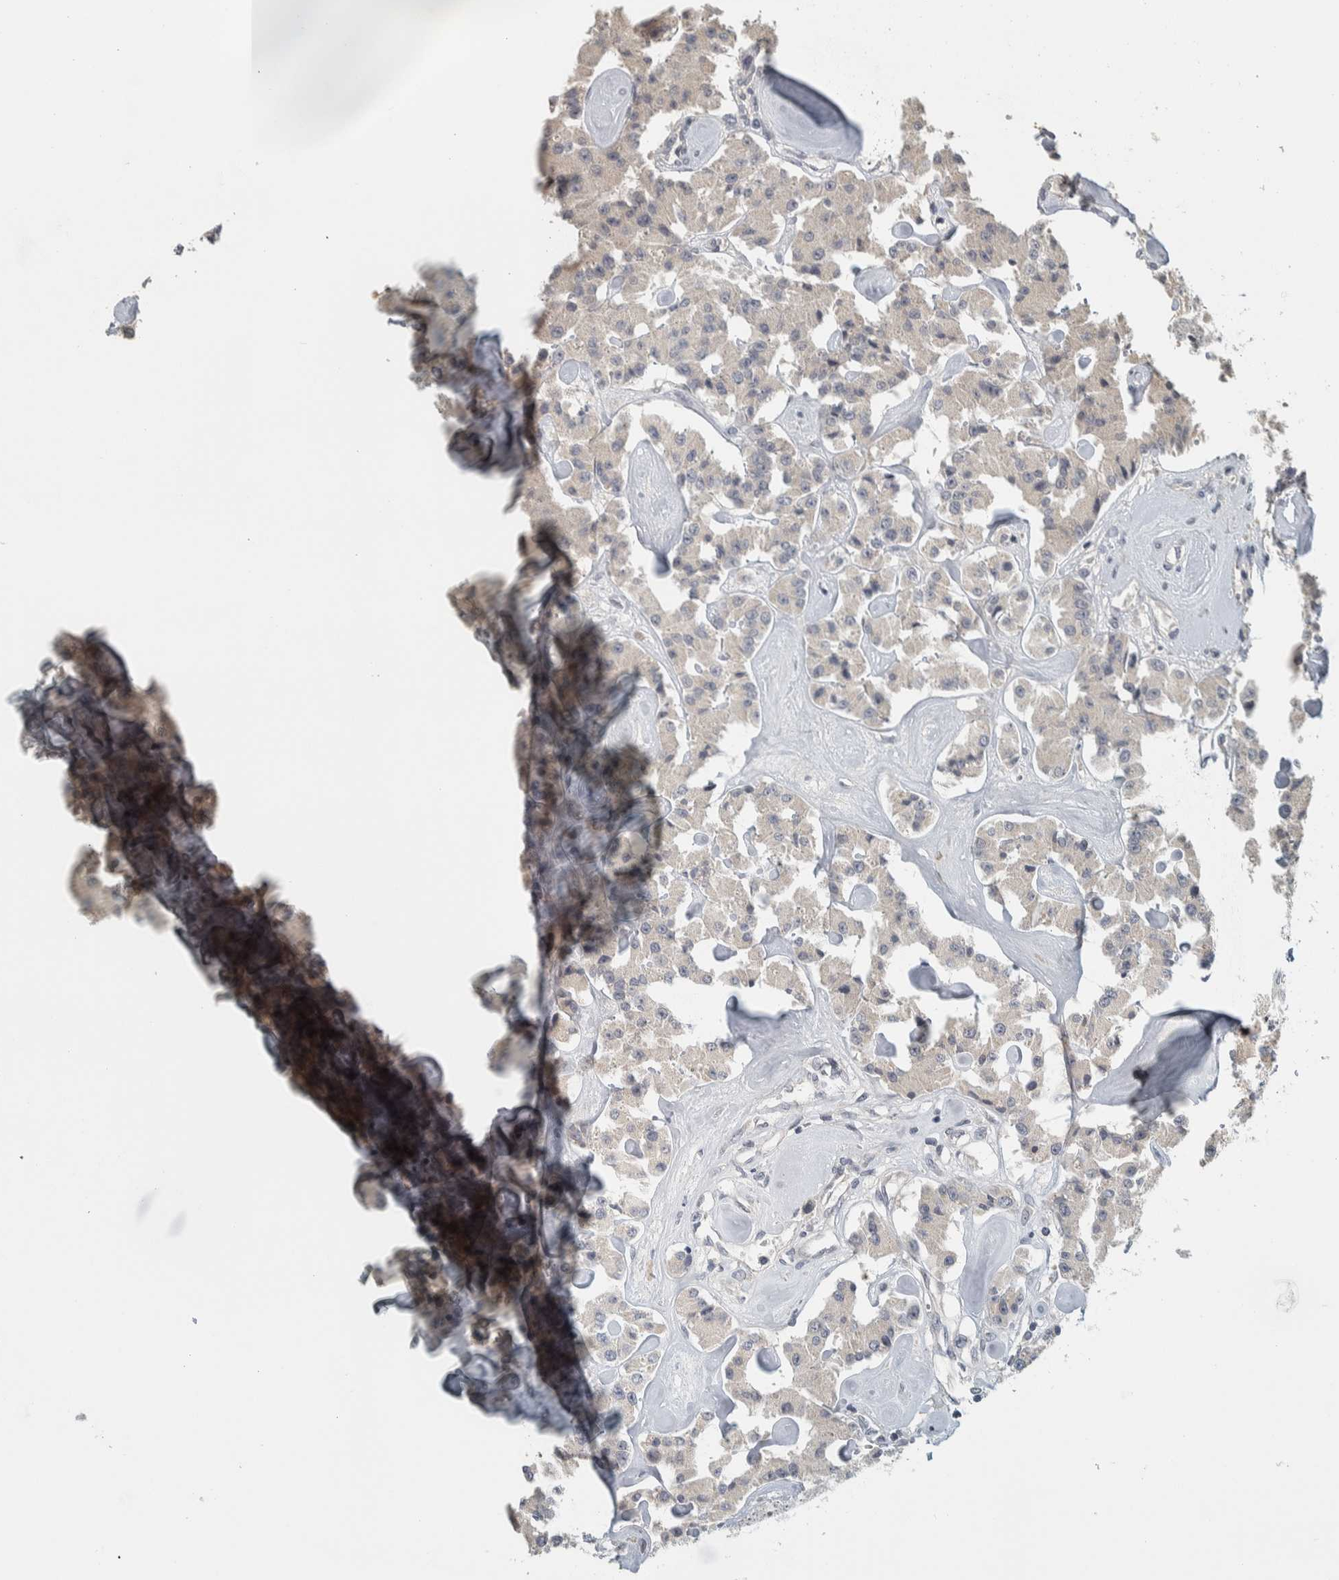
{"staining": {"intensity": "negative", "quantity": "none", "location": "none"}, "tissue": "carcinoid", "cell_type": "Tumor cells", "image_type": "cancer", "snomed": [{"axis": "morphology", "description": "Carcinoid, malignant, NOS"}, {"axis": "topography", "description": "Pancreas"}], "caption": "Tumor cells show no significant staining in malignant carcinoid.", "gene": "AFP", "patient": {"sex": "male", "age": 41}}